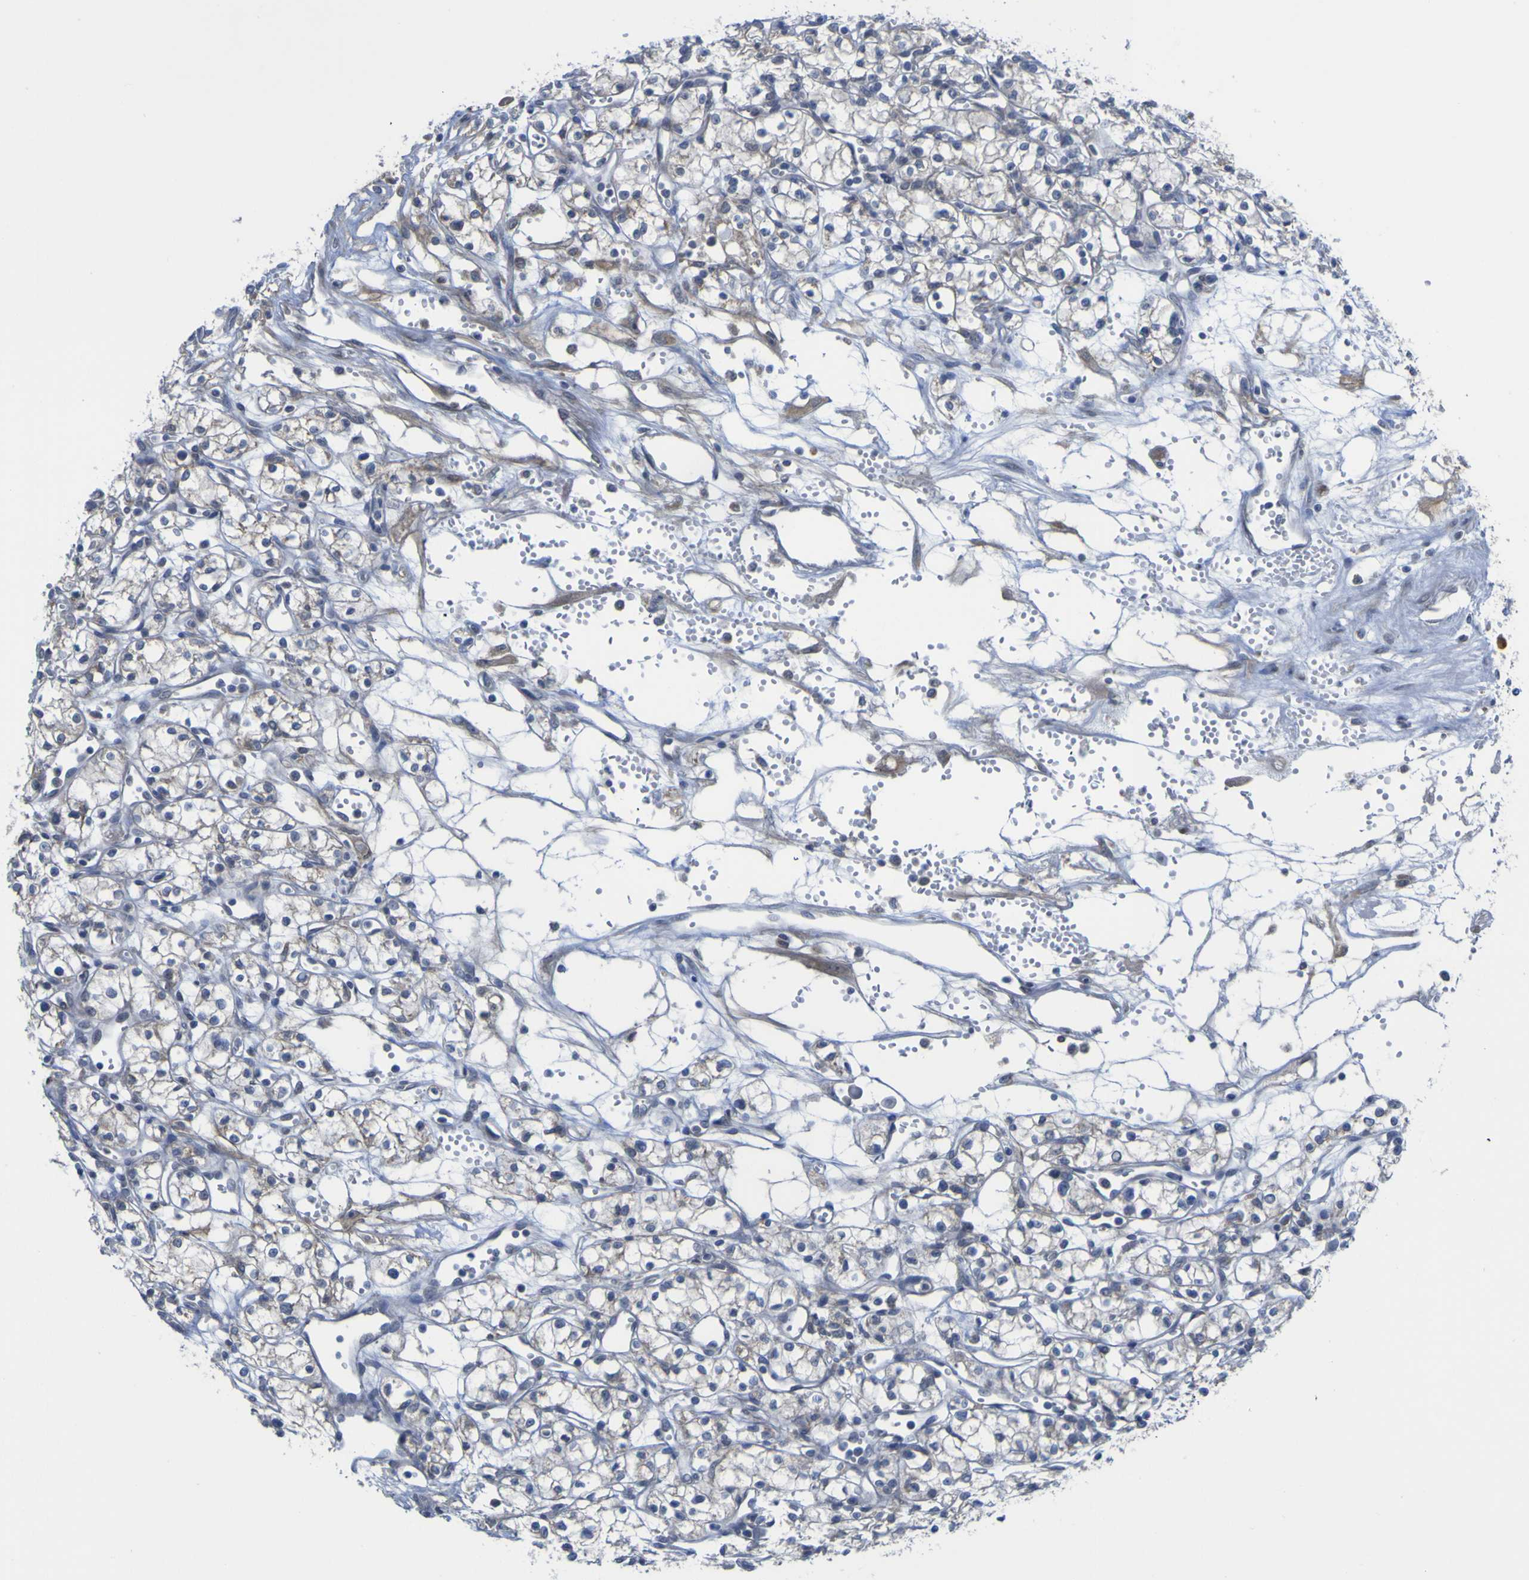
{"staining": {"intensity": "negative", "quantity": "none", "location": "none"}, "tissue": "renal cancer", "cell_type": "Tumor cells", "image_type": "cancer", "snomed": [{"axis": "morphology", "description": "Normal tissue, NOS"}, {"axis": "morphology", "description": "Adenocarcinoma, NOS"}, {"axis": "topography", "description": "Kidney"}], "caption": "A high-resolution micrograph shows immunohistochemistry (IHC) staining of renal cancer (adenocarcinoma), which reveals no significant staining in tumor cells.", "gene": "TNFRSF11A", "patient": {"sex": "male", "age": 59}}